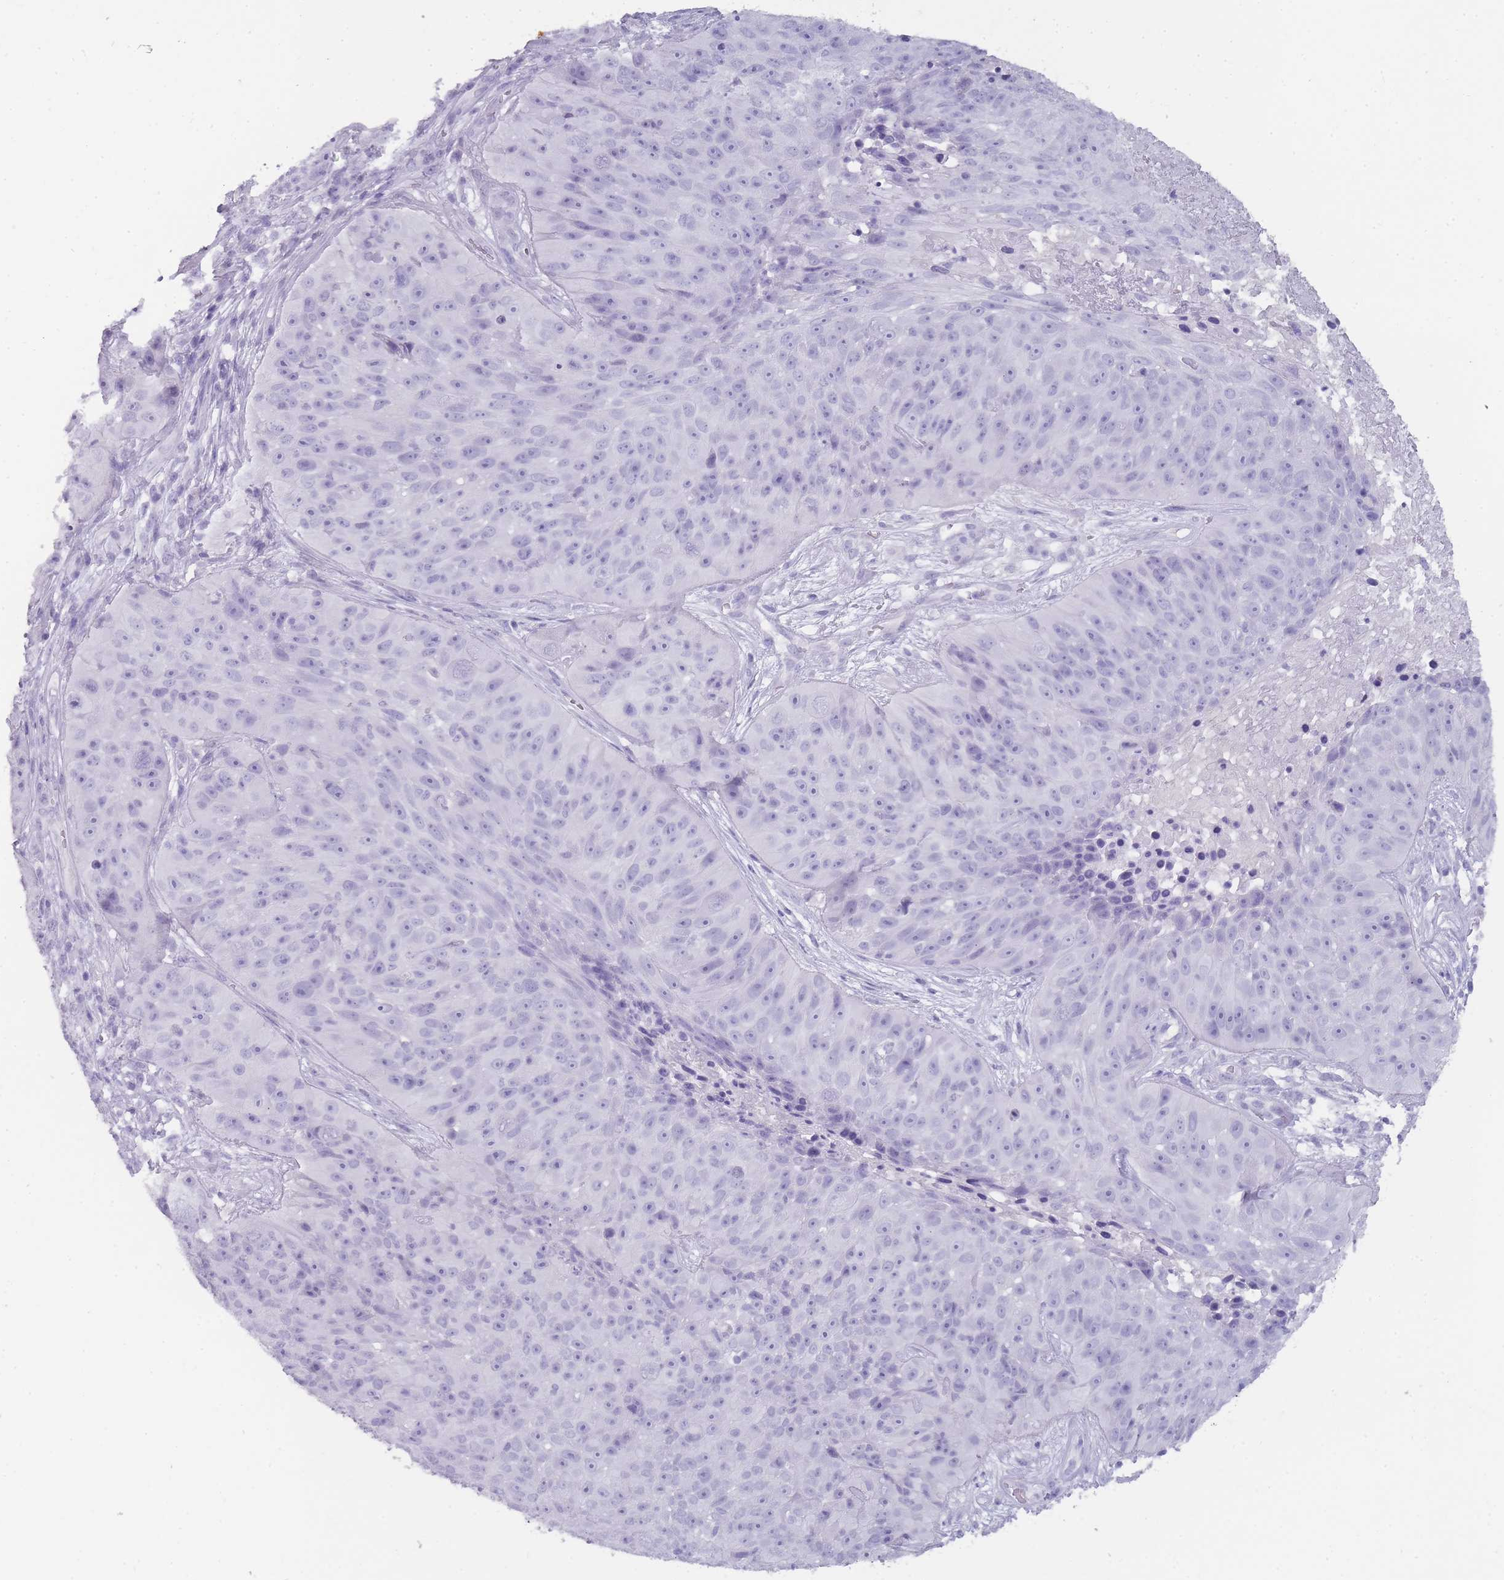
{"staining": {"intensity": "negative", "quantity": "none", "location": "none"}, "tissue": "skin cancer", "cell_type": "Tumor cells", "image_type": "cancer", "snomed": [{"axis": "morphology", "description": "Squamous cell carcinoma, NOS"}, {"axis": "topography", "description": "Skin"}], "caption": "A high-resolution micrograph shows immunohistochemistry staining of skin cancer, which reveals no significant staining in tumor cells.", "gene": "TCP11", "patient": {"sex": "female", "age": 87}}